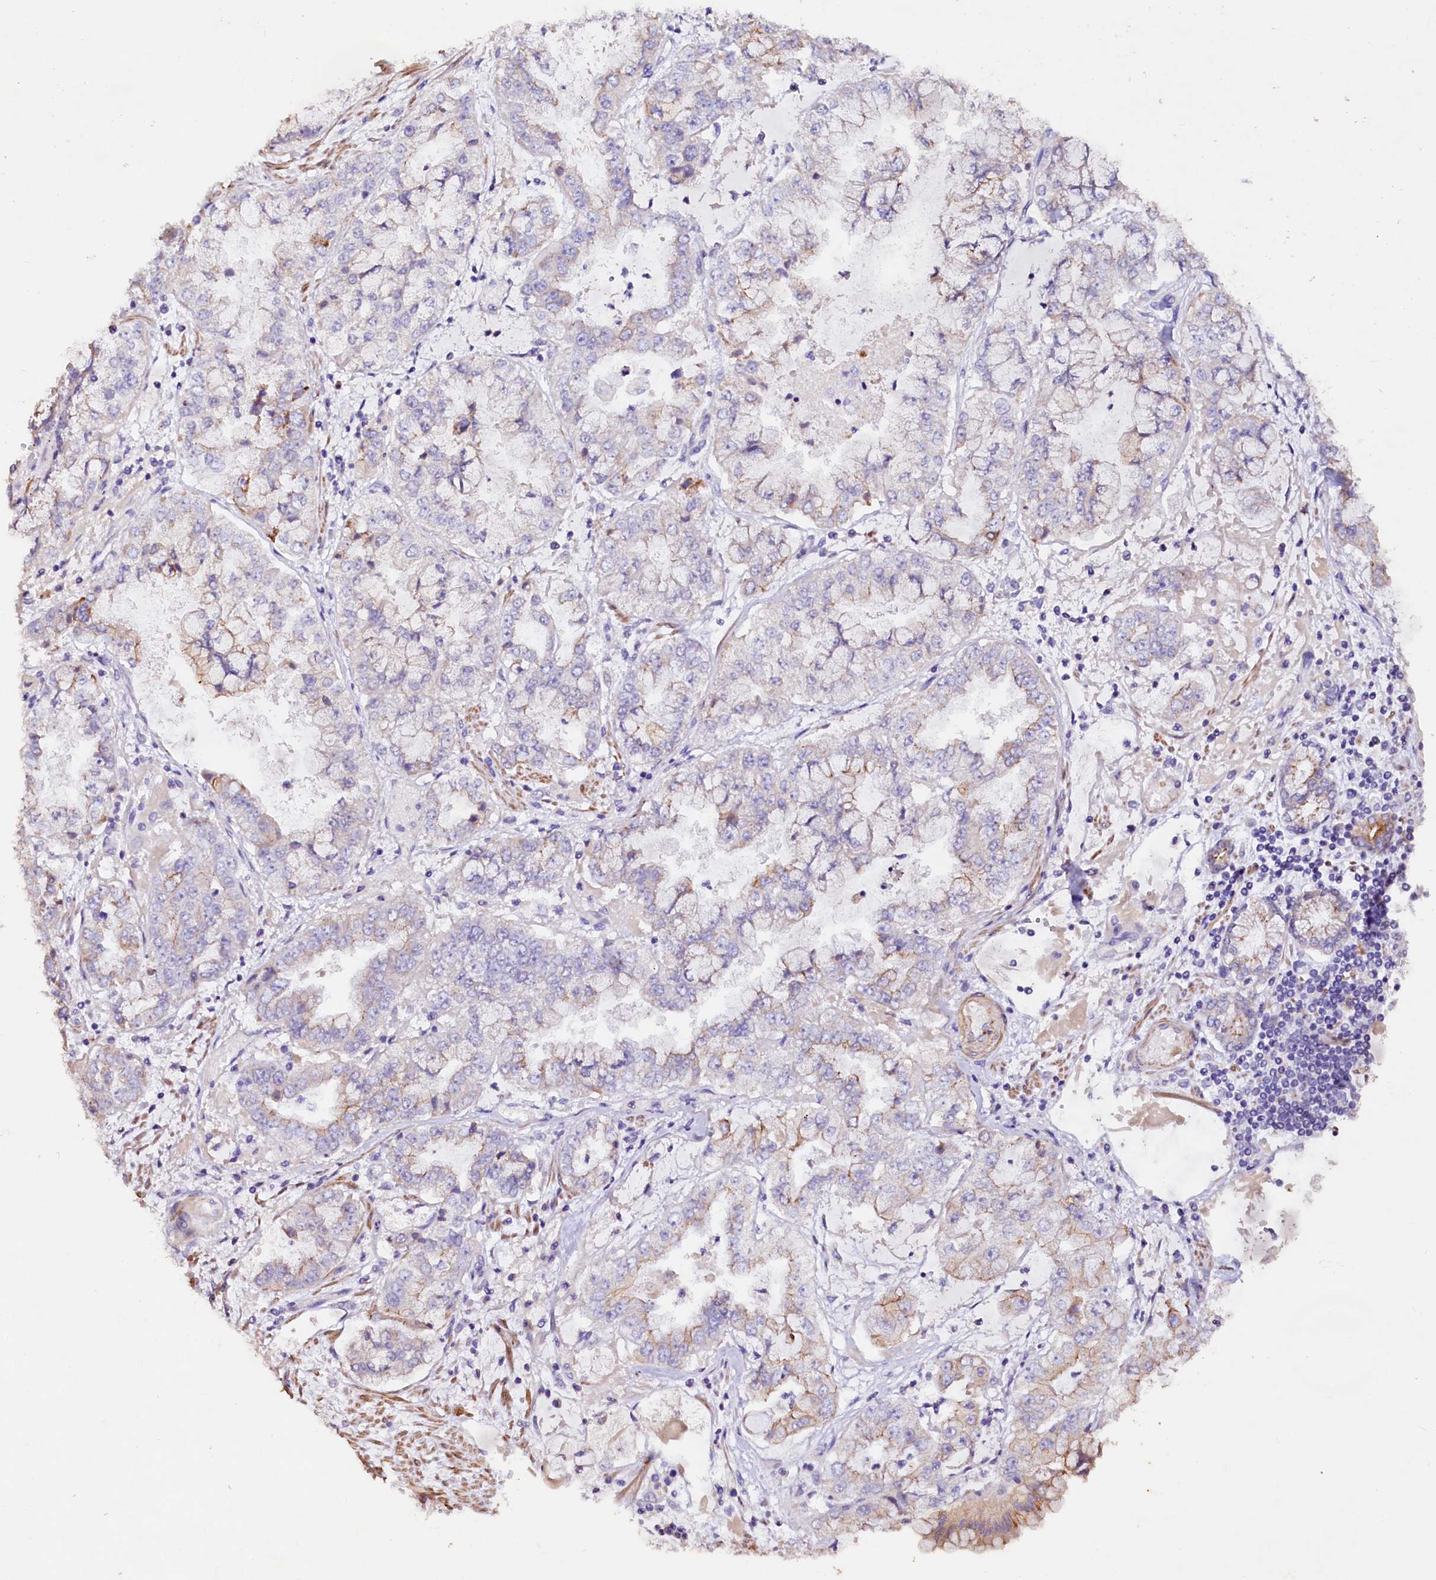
{"staining": {"intensity": "moderate", "quantity": "<25%", "location": "cytoplasmic/membranous"}, "tissue": "stomach cancer", "cell_type": "Tumor cells", "image_type": "cancer", "snomed": [{"axis": "morphology", "description": "Adenocarcinoma, NOS"}, {"axis": "topography", "description": "Stomach"}], "caption": "This histopathology image displays stomach cancer stained with IHC to label a protein in brown. The cytoplasmic/membranous of tumor cells show moderate positivity for the protein. Nuclei are counter-stained blue.", "gene": "VPS36", "patient": {"sex": "male", "age": 76}}